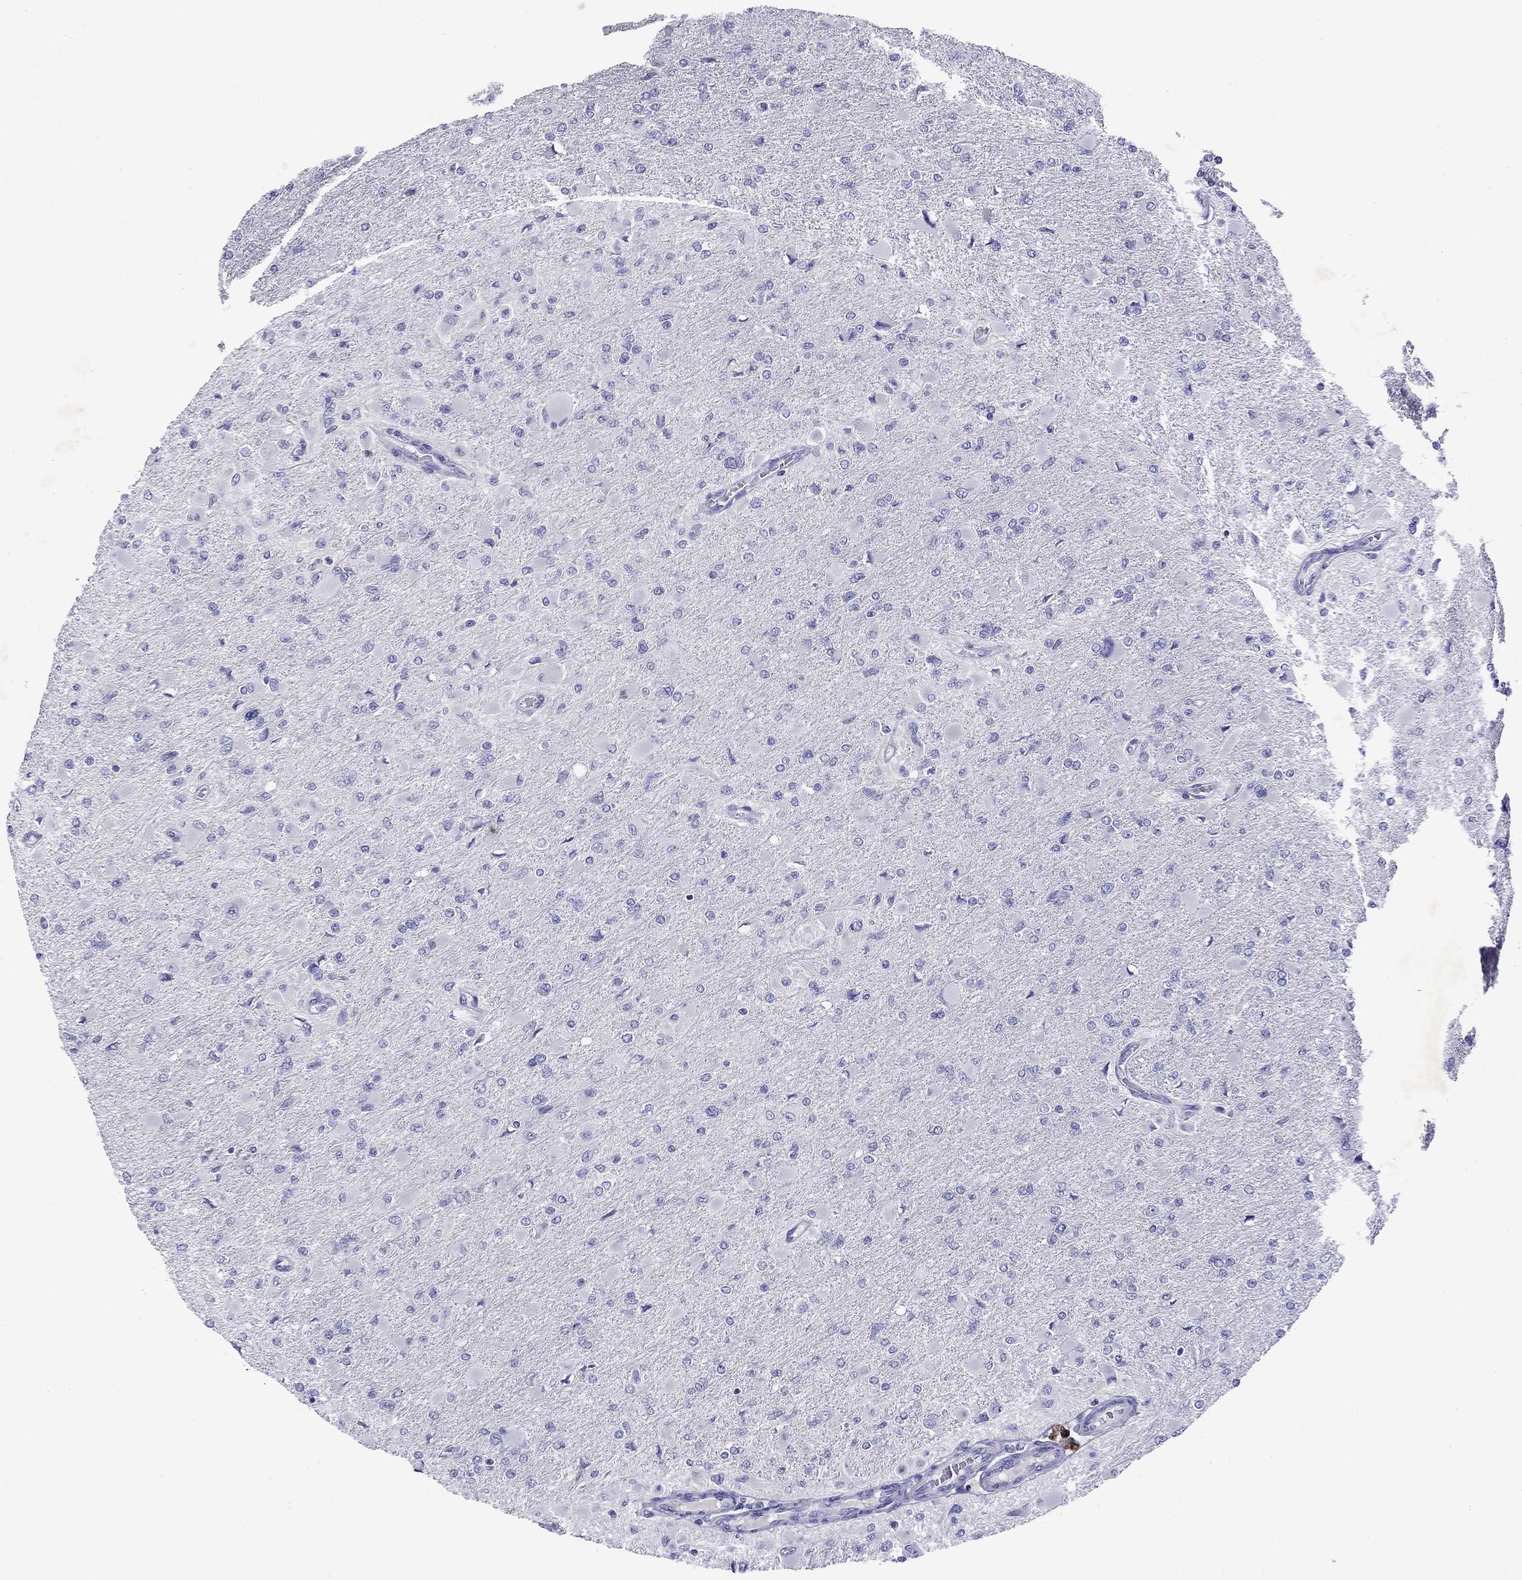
{"staining": {"intensity": "negative", "quantity": "none", "location": "none"}, "tissue": "glioma", "cell_type": "Tumor cells", "image_type": "cancer", "snomed": [{"axis": "morphology", "description": "Glioma, malignant, High grade"}, {"axis": "topography", "description": "Cerebral cortex"}], "caption": "Human high-grade glioma (malignant) stained for a protein using IHC displays no staining in tumor cells.", "gene": "GNAT3", "patient": {"sex": "female", "age": 36}}